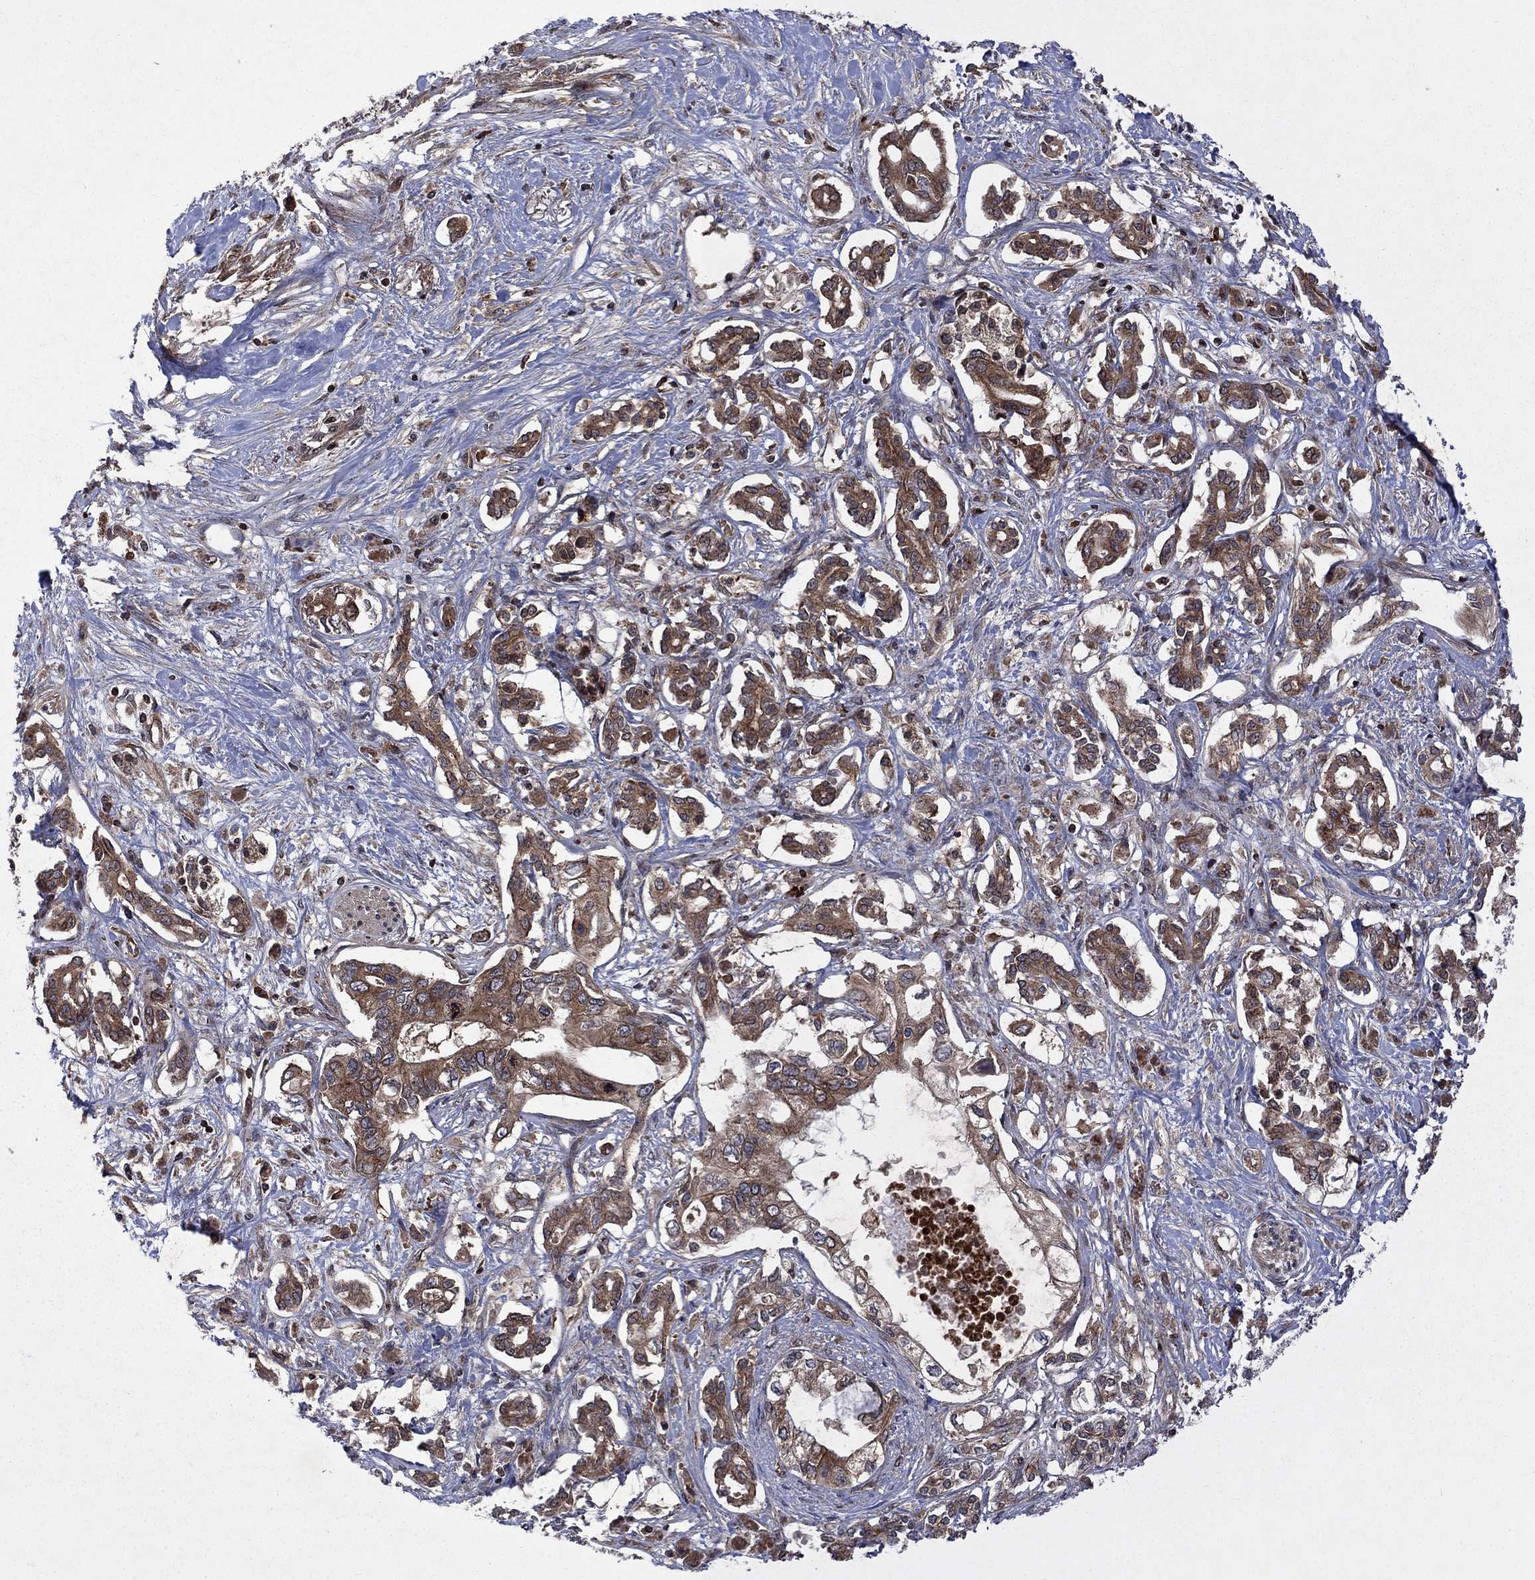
{"staining": {"intensity": "moderate", "quantity": ">75%", "location": "cytoplasmic/membranous"}, "tissue": "pancreatic cancer", "cell_type": "Tumor cells", "image_type": "cancer", "snomed": [{"axis": "morphology", "description": "Adenocarcinoma, NOS"}, {"axis": "topography", "description": "Pancreas"}], "caption": "A brown stain labels moderate cytoplasmic/membranous positivity of a protein in human adenocarcinoma (pancreatic) tumor cells.", "gene": "TMEM33", "patient": {"sex": "female", "age": 63}}